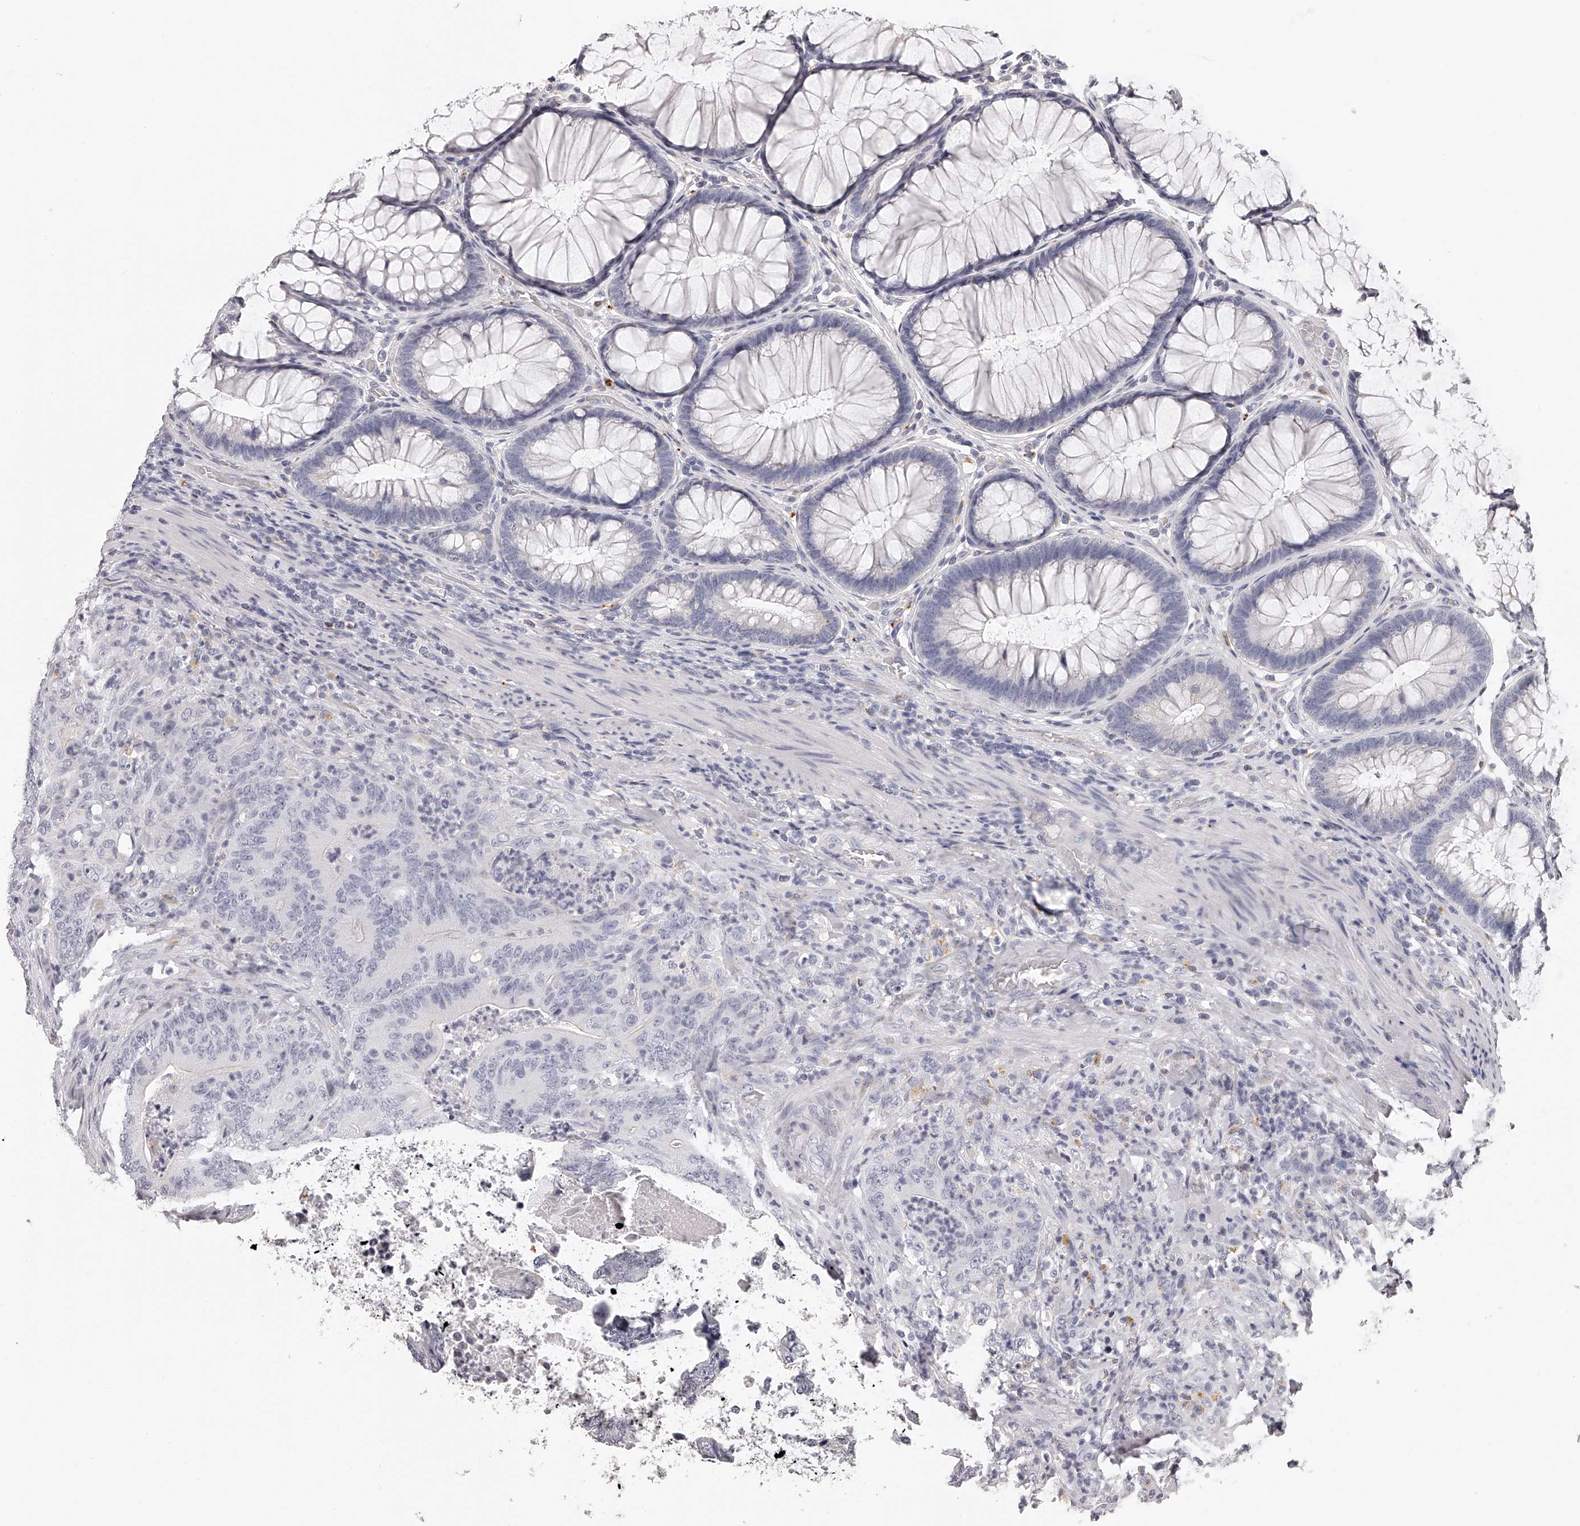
{"staining": {"intensity": "negative", "quantity": "none", "location": "none"}, "tissue": "colorectal cancer", "cell_type": "Tumor cells", "image_type": "cancer", "snomed": [{"axis": "morphology", "description": "Normal tissue, NOS"}, {"axis": "topography", "description": "Colon"}], "caption": "Photomicrograph shows no significant protein expression in tumor cells of colorectal cancer.", "gene": "DMRT1", "patient": {"sex": "female", "age": 82}}